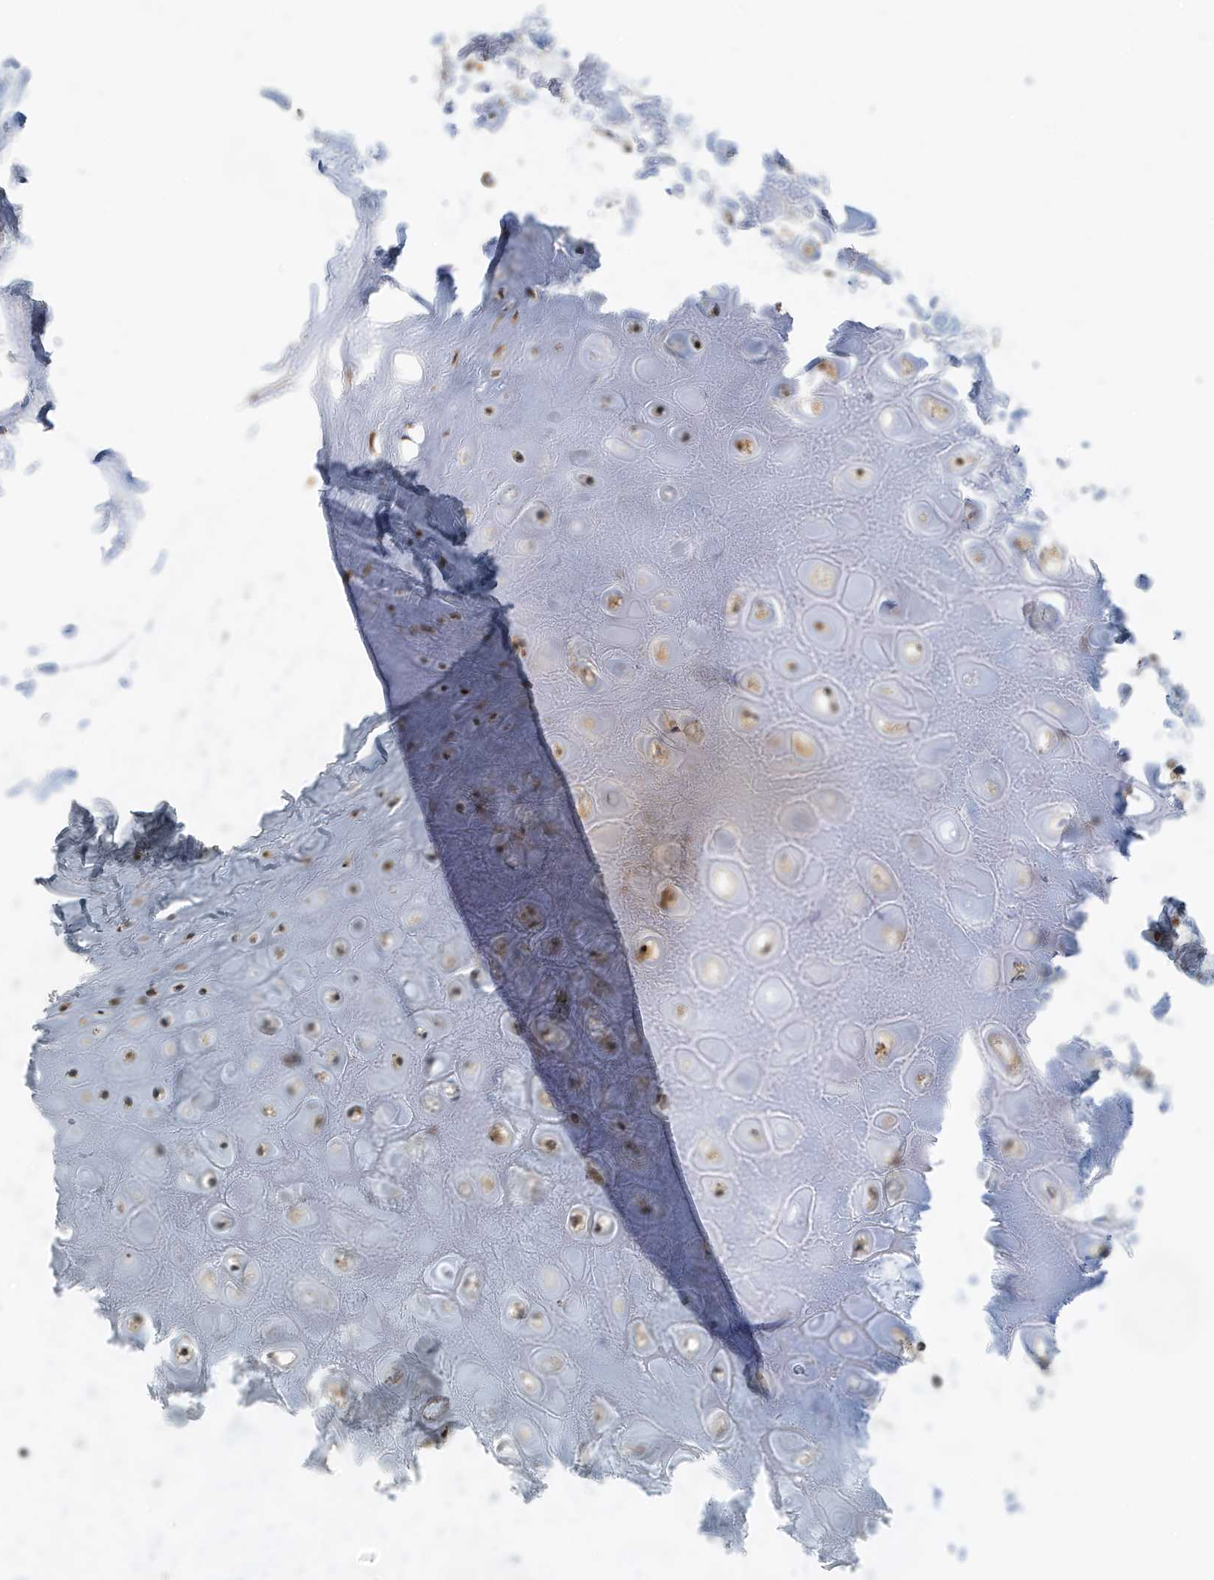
{"staining": {"intensity": "weak", "quantity": ">75%", "location": "cytoplasmic/membranous"}, "tissue": "adipose tissue", "cell_type": "Adipocytes", "image_type": "normal", "snomed": [{"axis": "morphology", "description": "Normal tissue, NOS"}, {"axis": "morphology", "description": "Basal cell carcinoma"}, {"axis": "topography", "description": "Skin"}], "caption": "Human adipose tissue stained with a brown dye reveals weak cytoplasmic/membranous positive positivity in approximately >75% of adipocytes.", "gene": "KIF15", "patient": {"sex": "female", "age": 89}}